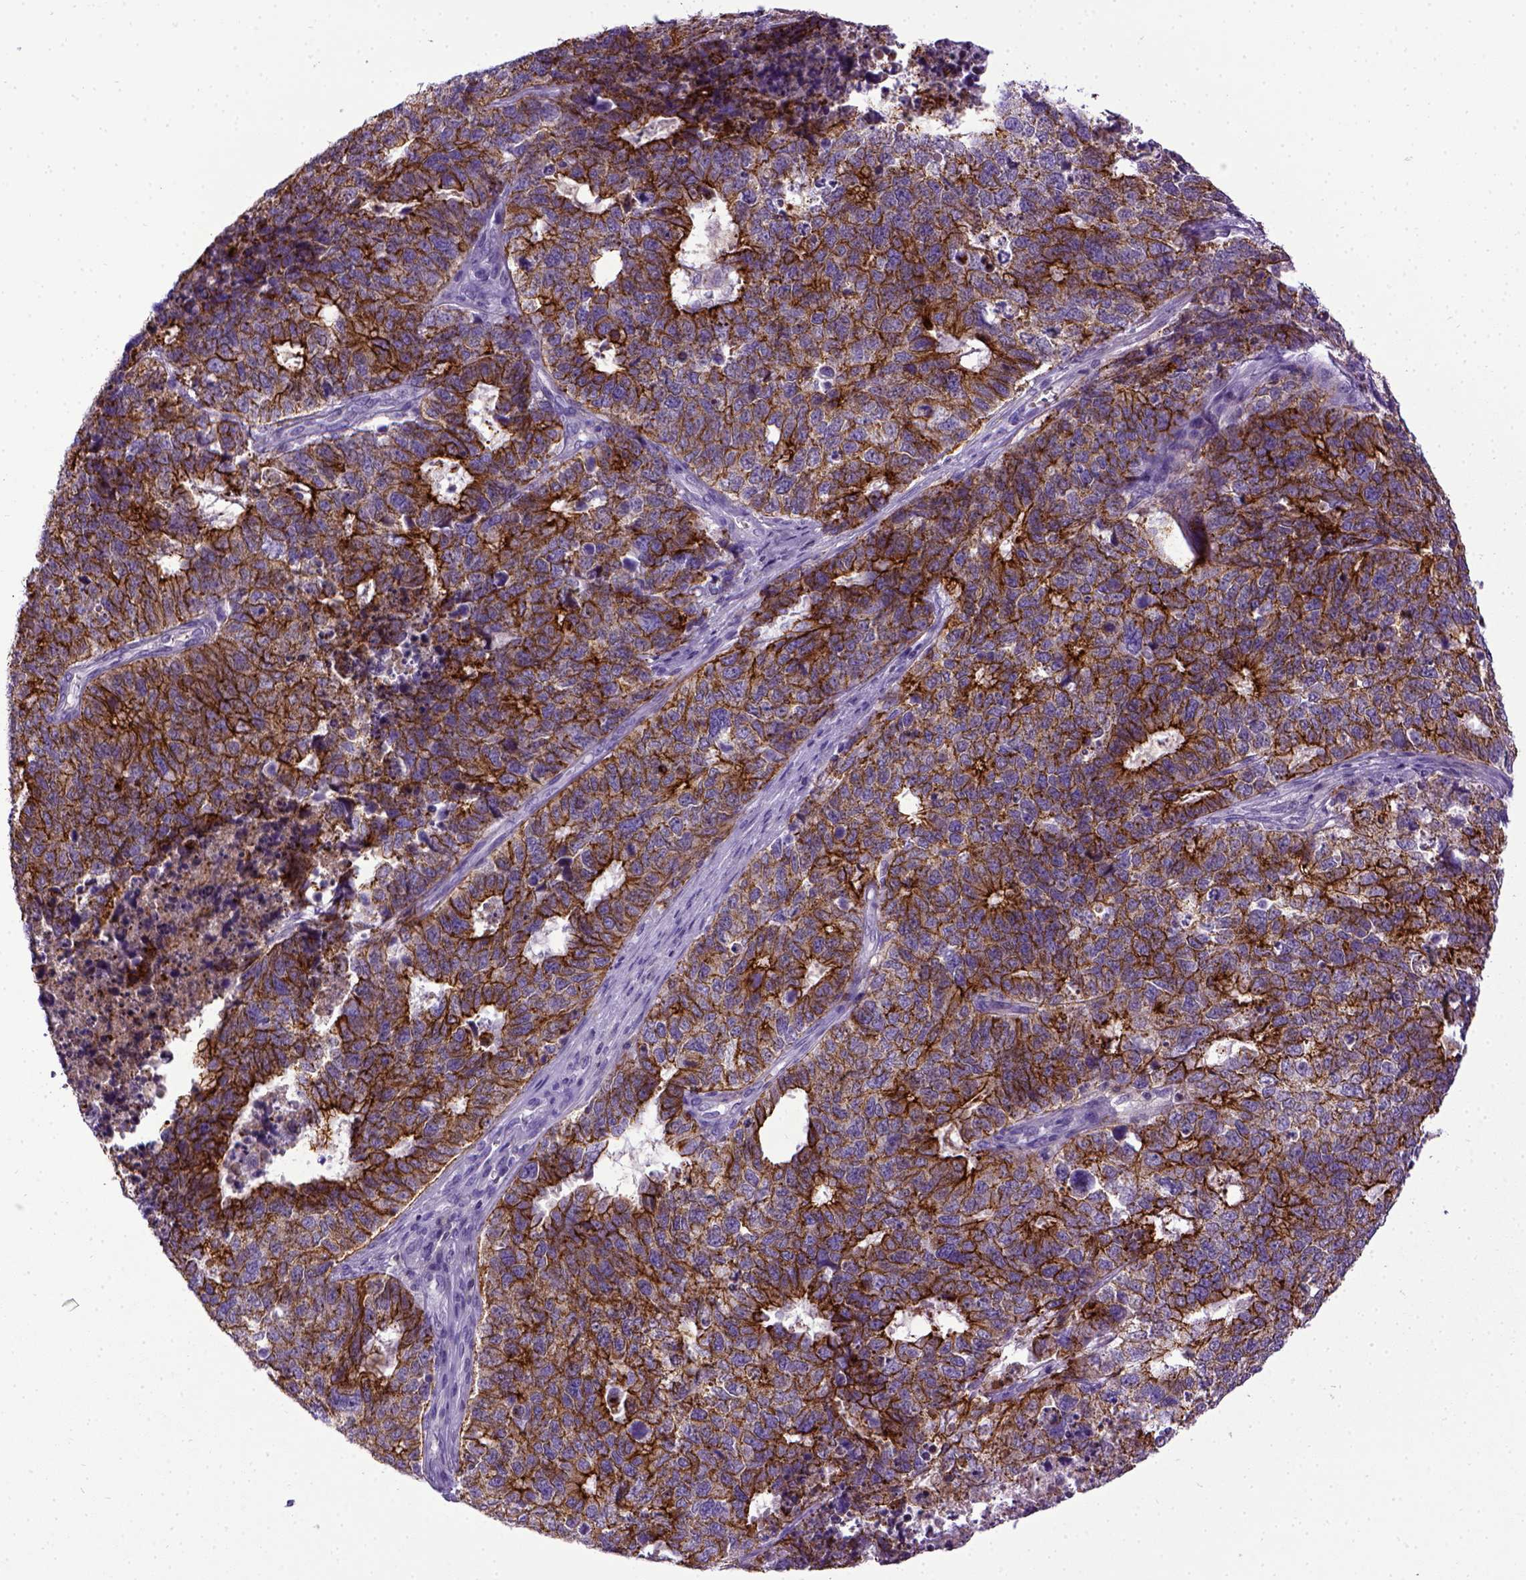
{"staining": {"intensity": "strong", "quantity": ">75%", "location": "cytoplasmic/membranous"}, "tissue": "cervical cancer", "cell_type": "Tumor cells", "image_type": "cancer", "snomed": [{"axis": "morphology", "description": "Squamous cell carcinoma, NOS"}, {"axis": "topography", "description": "Cervix"}], "caption": "High-magnification brightfield microscopy of cervical squamous cell carcinoma stained with DAB (brown) and counterstained with hematoxylin (blue). tumor cells exhibit strong cytoplasmic/membranous positivity is appreciated in about>75% of cells.", "gene": "CDH1", "patient": {"sex": "female", "age": 63}}